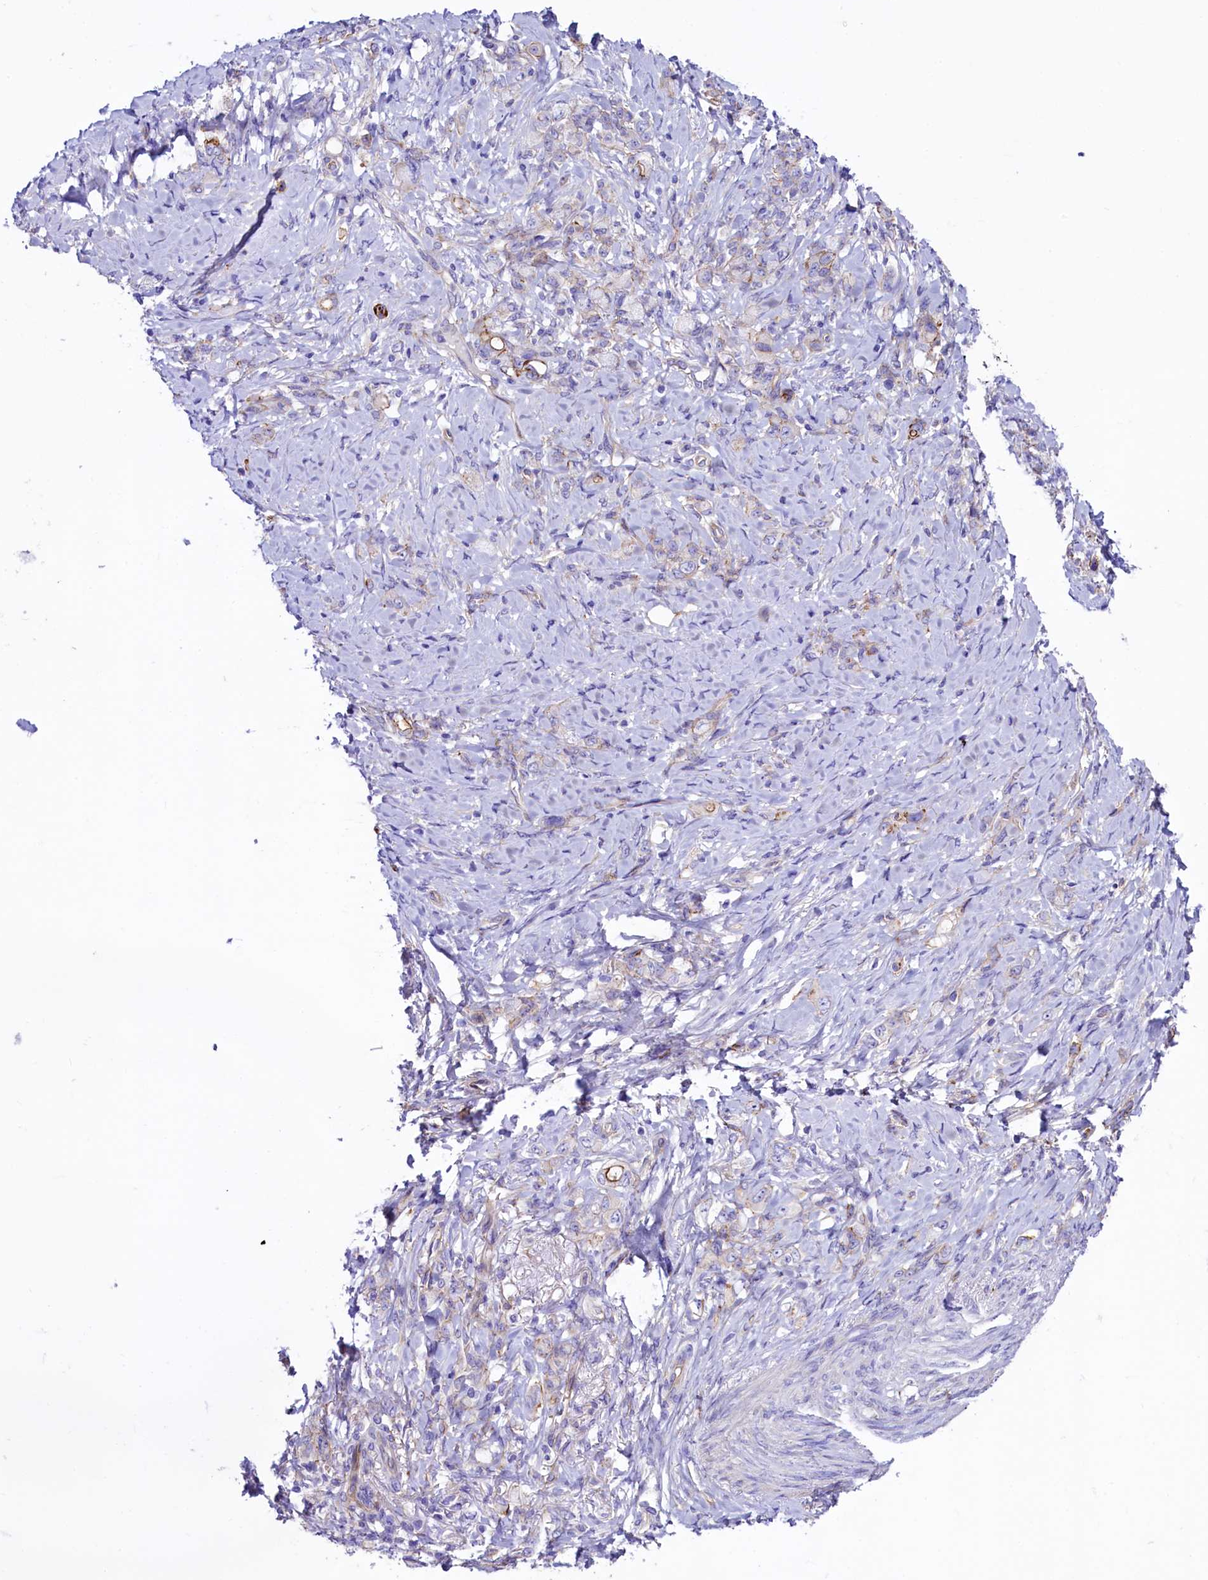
{"staining": {"intensity": "negative", "quantity": "none", "location": "none"}, "tissue": "stomach cancer", "cell_type": "Tumor cells", "image_type": "cancer", "snomed": [{"axis": "morphology", "description": "Adenocarcinoma, NOS"}, {"axis": "topography", "description": "Stomach"}], "caption": "Immunohistochemical staining of human stomach cancer (adenocarcinoma) exhibits no significant positivity in tumor cells.", "gene": "SLF1", "patient": {"sex": "female", "age": 79}}